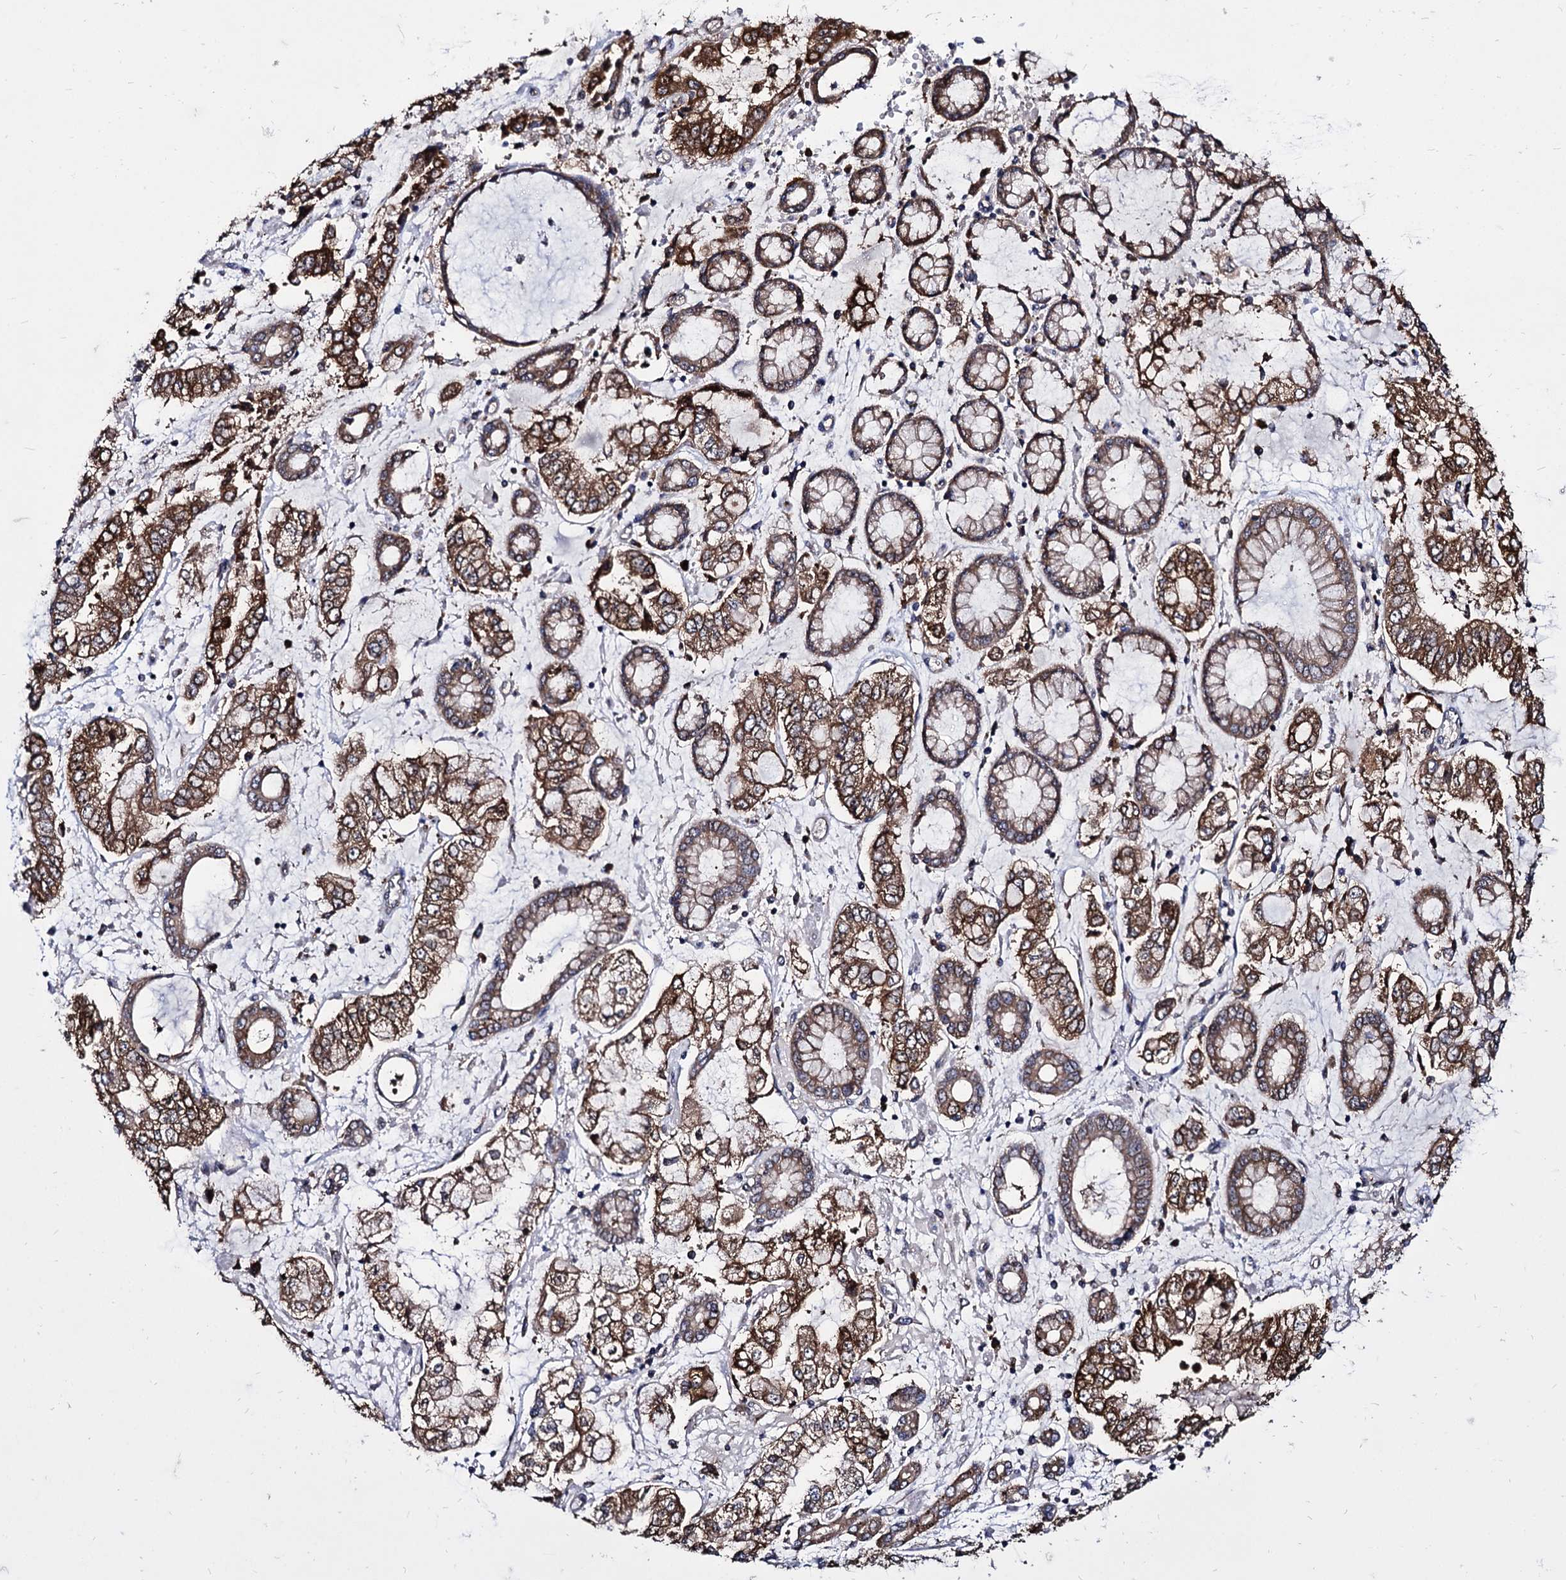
{"staining": {"intensity": "moderate", "quantity": ">75%", "location": "cytoplasmic/membranous"}, "tissue": "stomach cancer", "cell_type": "Tumor cells", "image_type": "cancer", "snomed": [{"axis": "morphology", "description": "Adenocarcinoma, NOS"}, {"axis": "topography", "description": "Stomach"}], "caption": "Stomach cancer (adenocarcinoma) stained for a protein shows moderate cytoplasmic/membranous positivity in tumor cells.", "gene": "NME1", "patient": {"sex": "male", "age": 76}}